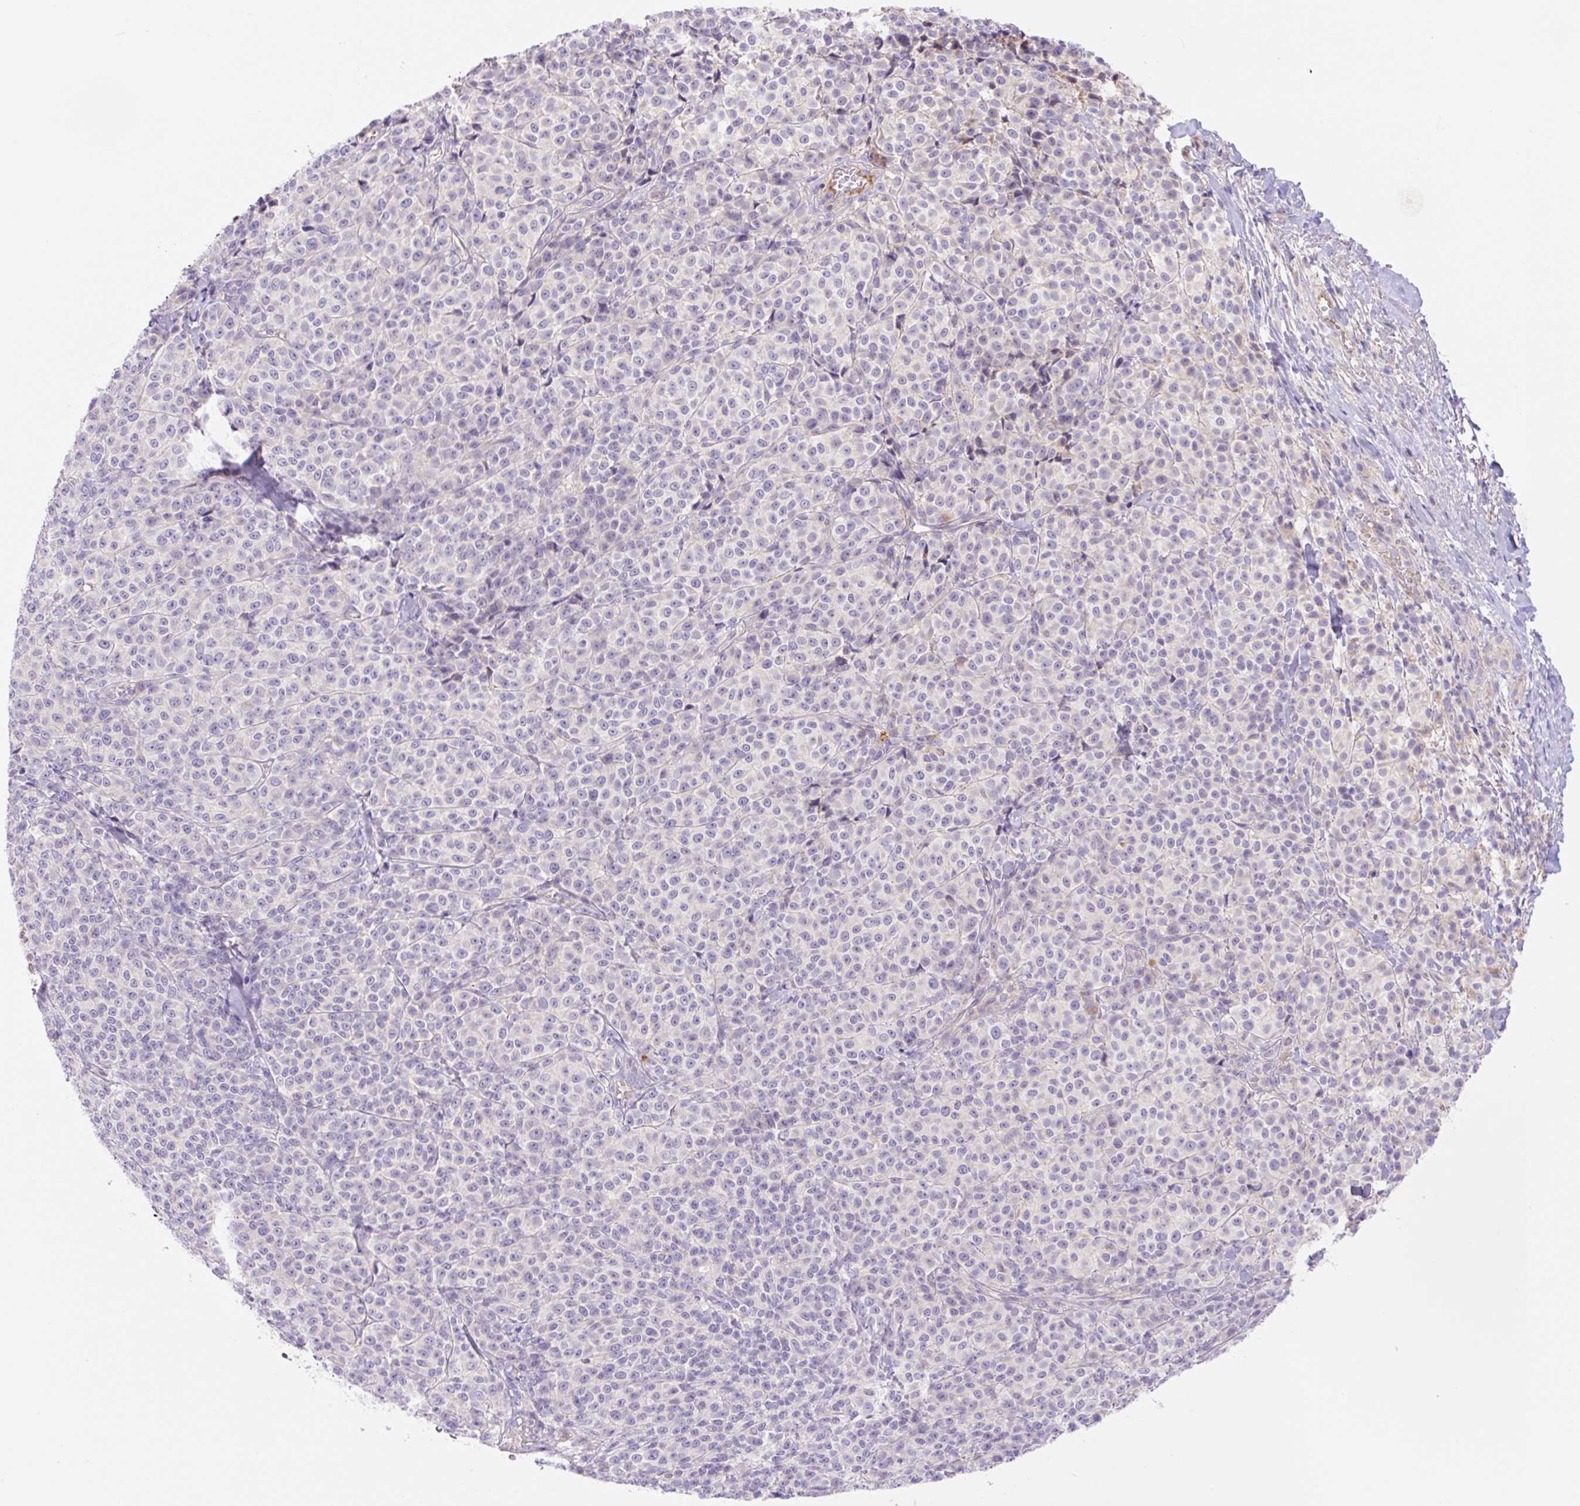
{"staining": {"intensity": "negative", "quantity": "none", "location": "none"}, "tissue": "melanoma", "cell_type": "Tumor cells", "image_type": "cancer", "snomed": [{"axis": "morphology", "description": "Normal tissue, NOS"}, {"axis": "morphology", "description": "Malignant melanoma, NOS"}, {"axis": "topography", "description": "Skin"}], "caption": "Immunohistochemistry photomicrograph of malignant melanoma stained for a protein (brown), which reveals no staining in tumor cells. (DAB (3,3'-diaminobenzidine) IHC with hematoxylin counter stain).", "gene": "DENND5A", "patient": {"sex": "female", "age": 34}}